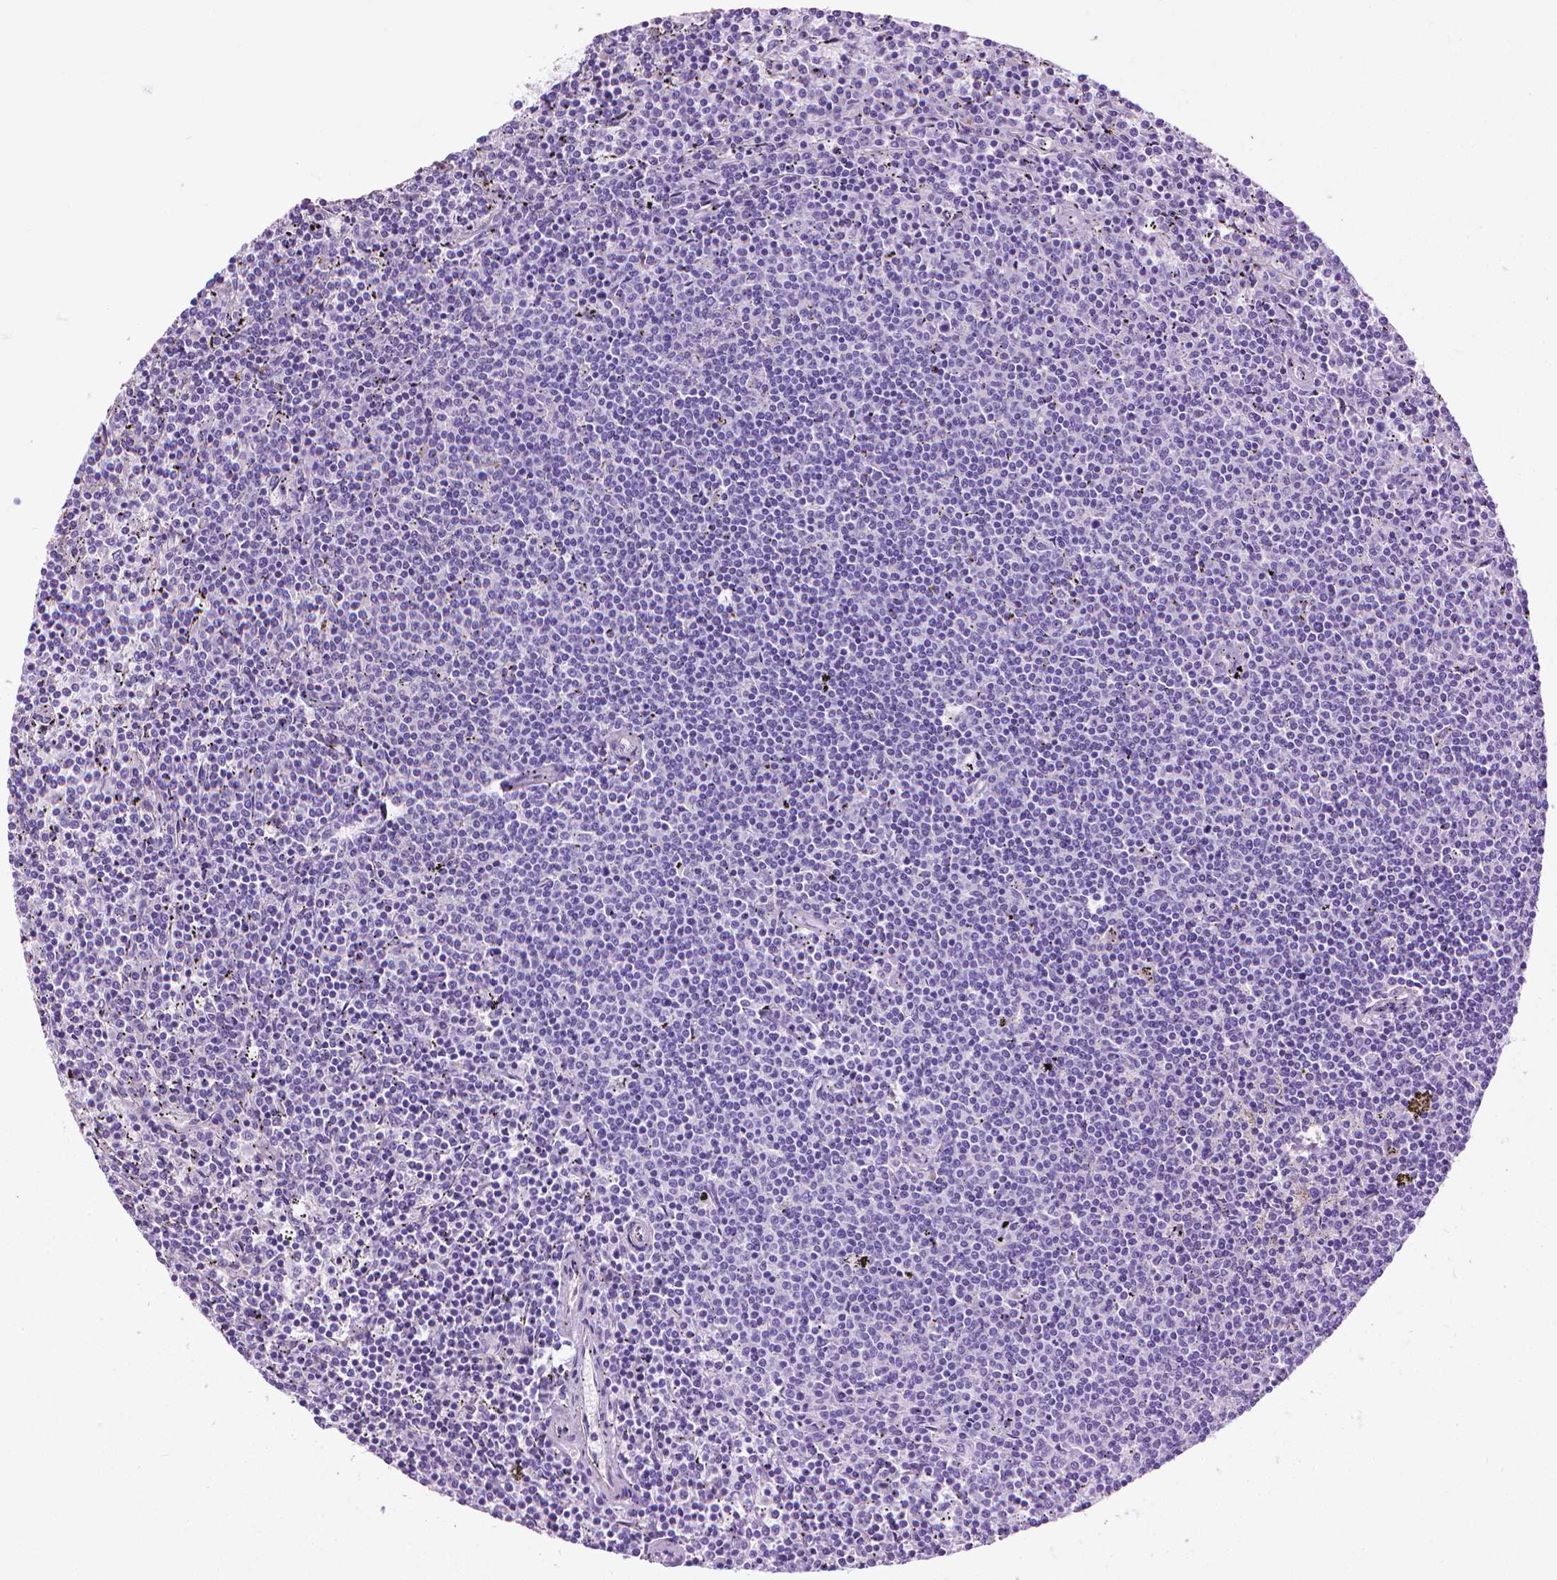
{"staining": {"intensity": "negative", "quantity": "none", "location": "none"}, "tissue": "lymphoma", "cell_type": "Tumor cells", "image_type": "cancer", "snomed": [{"axis": "morphology", "description": "Malignant lymphoma, non-Hodgkin's type, Low grade"}, {"axis": "topography", "description": "Spleen"}], "caption": "A micrograph of human malignant lymphoma, non-Hodgkin's type (low-grade) is negative for staining in tumor cells. (DAB immunohistochemistry with hematoxylin counter stain).", "gene": "AQP10", "patient": {"sex": "female", "age": 50}}